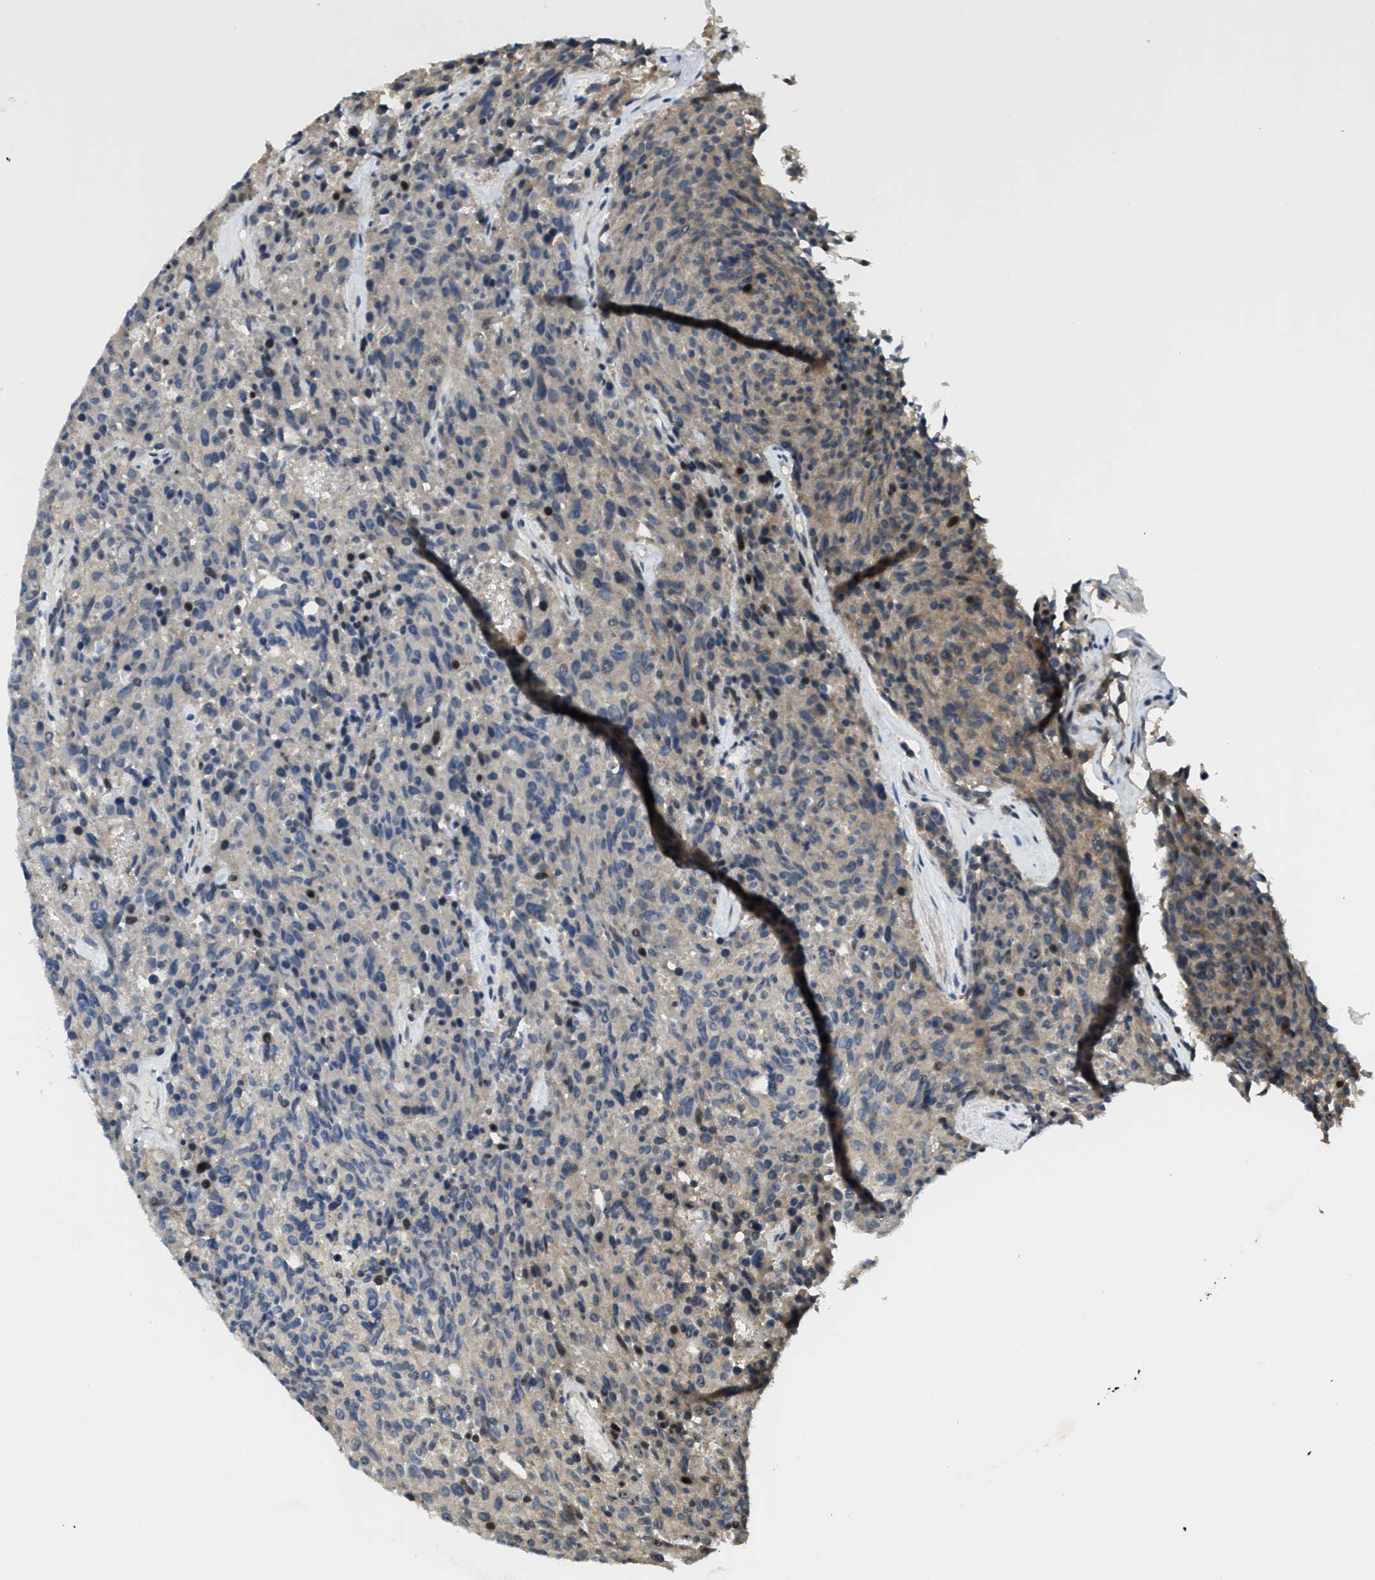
{"staining": {"intensity": "weak", "quantity": "<25%", "location": "cytoplasmic/membranous,nuclear"}, "tissue": "carcinoid", "cell_type": "Tumor cells", "image_type": "cancer", "snomed": [{"axis": "morphology", "description": "Carcinoid, malignant, NOS"}, {"axis": "topography", "description": "Pancreas"}], "caption": "This is an immunohistochemistry (IHC) micrograph of malignant carcinoid. There is no expression in tumor cells.", "gene": "TRAPPC14", "patient": {"sex": "female", "age": 54}}